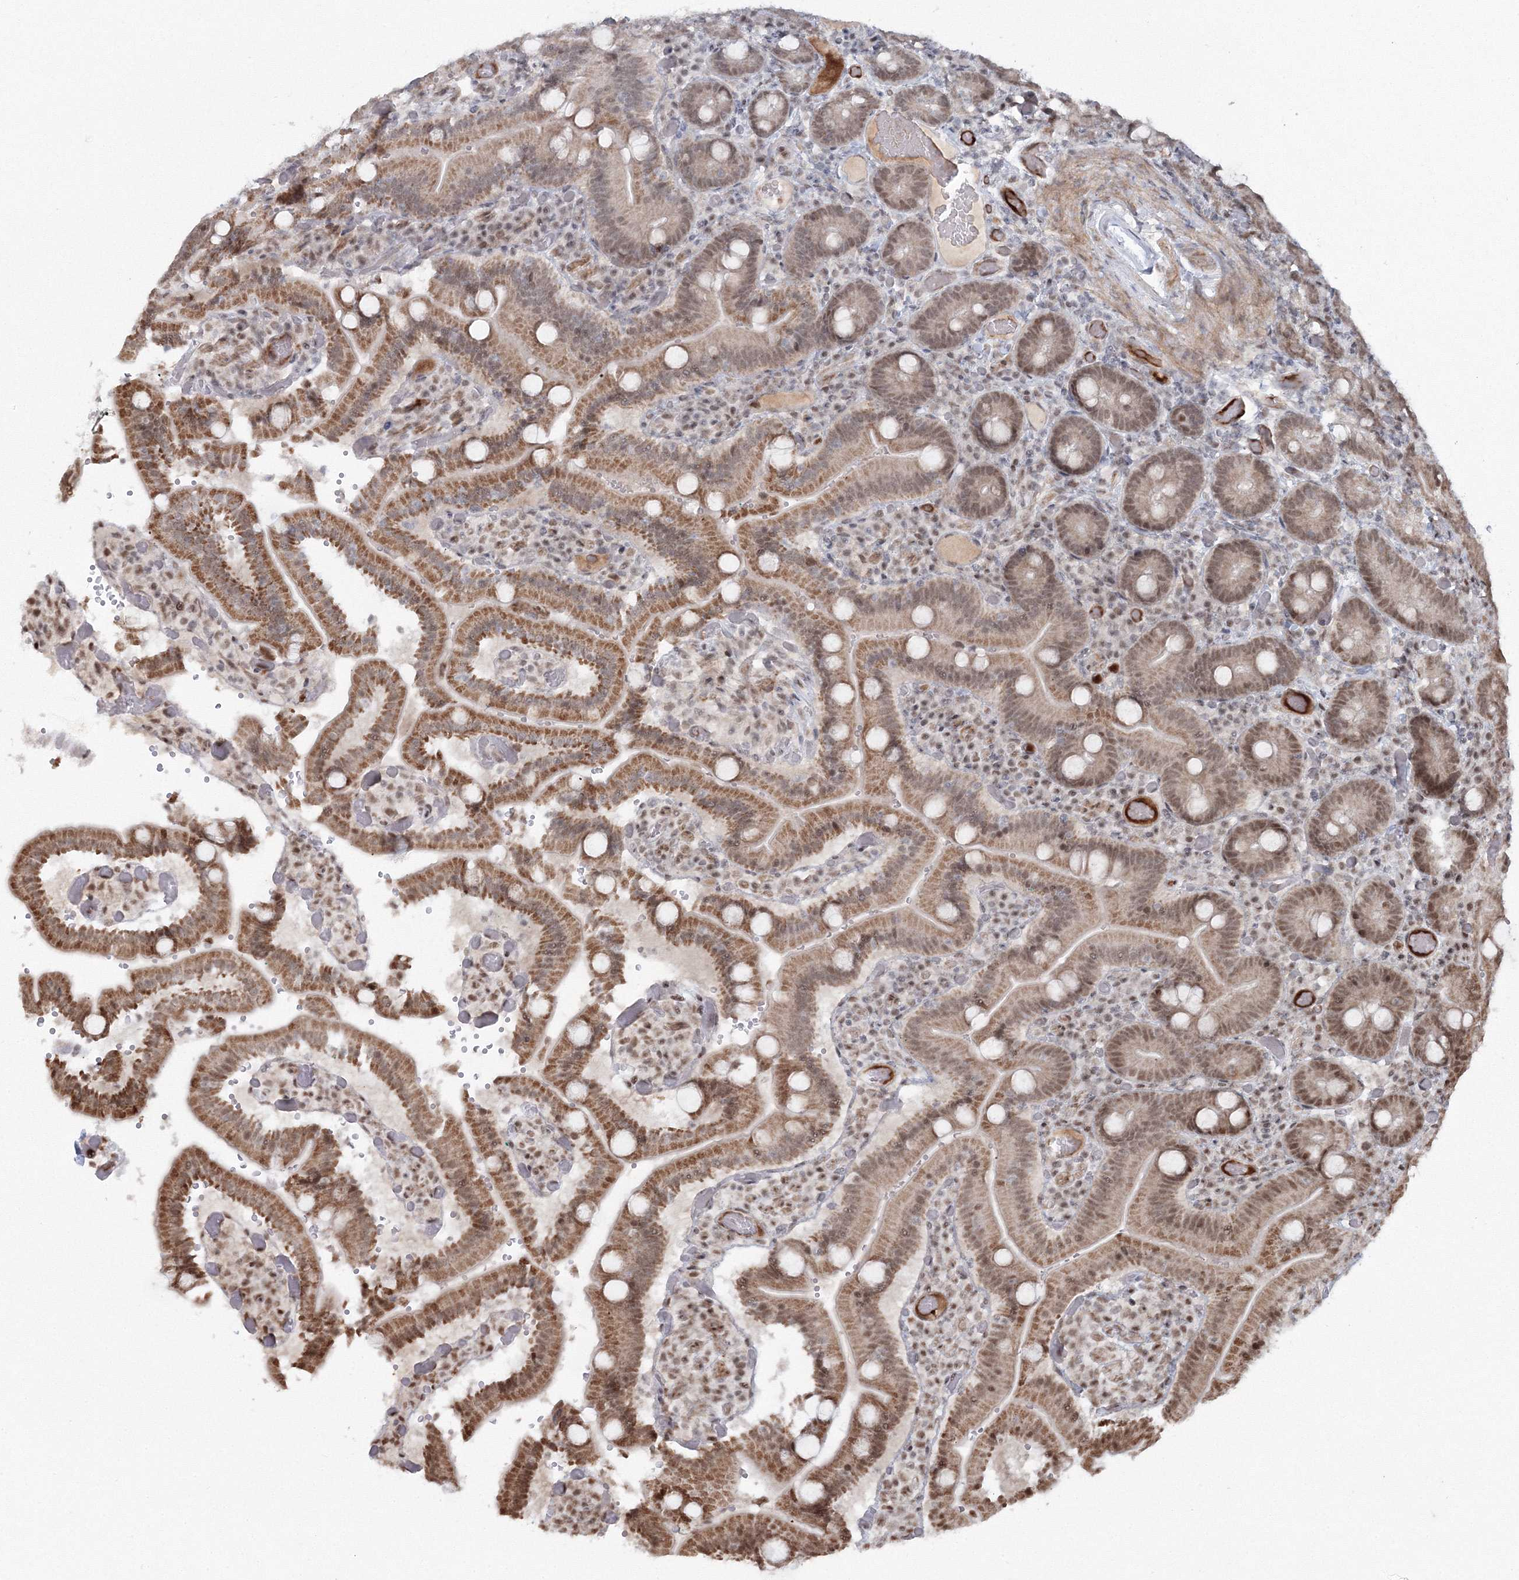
{"staining": {"intensity": "moderate", "quantity": ">75%", "location": "cytoplasmic/membranous,nuclear"}, "tissue": "duodenum", "cell_type": "Glandular cells", "image_type": "normal", "snomed": [{"axis": "morphology", "description": "Normal tissue, NOS"}, {"axis": "topography", "description": "Duodenum"}], "caption": "The image shows staining of unremarkable duodenum, revealing moderate cytoplasmic/membranous,nuclear protein staining (brown color) within glandular cells.", "gene": "C3orf33", "patient": {"sex": "female", "age": 62}}